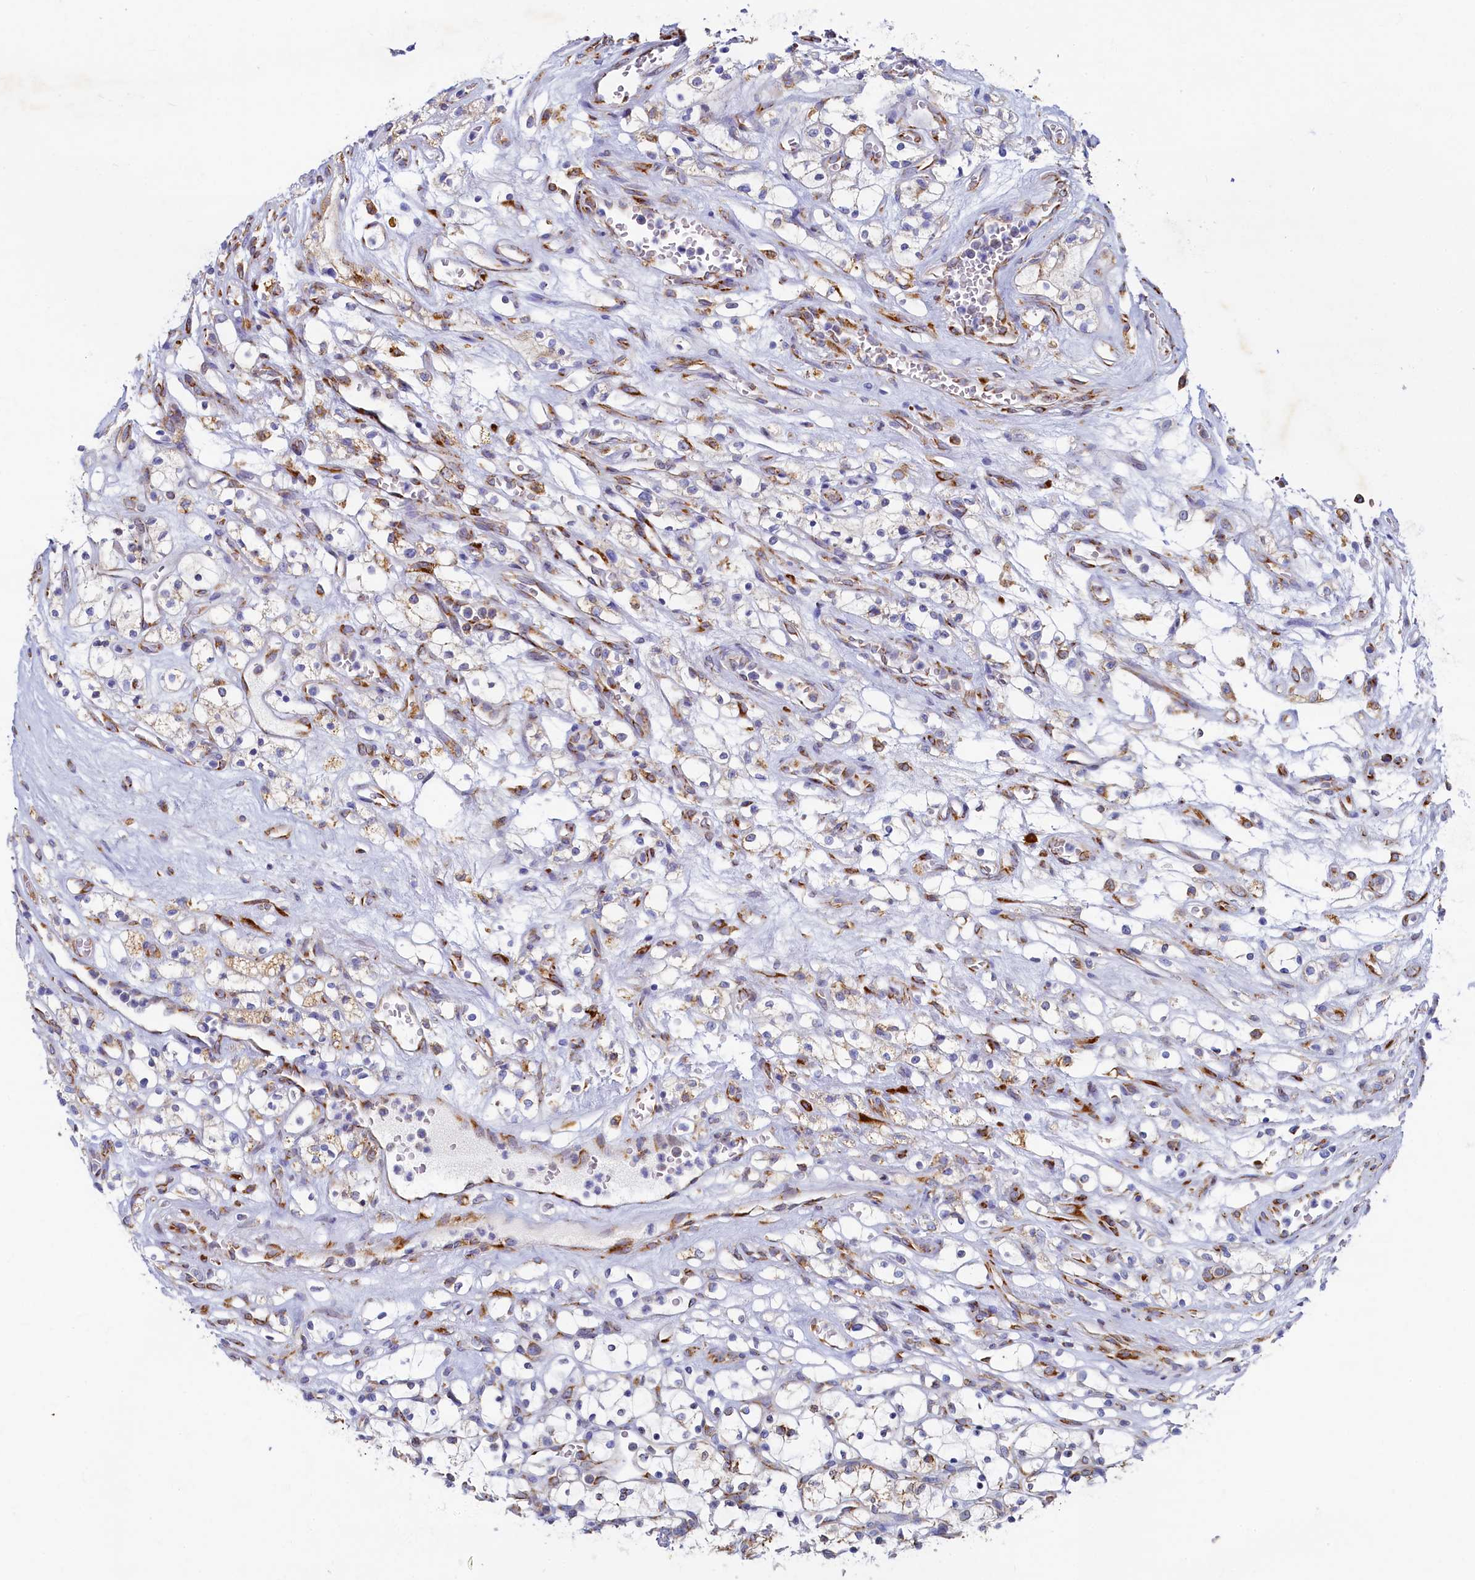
{"staining": {"intensity": "negative", "quantity": "none", "location": "none"}, "tissue": "renal cancer", "cell_type": "Tumor cells", "image_type": "cancer", "snomed": [{"axis": "morphology", "description": "Adenocarcinoma, NOS"}, {"axis": "topography", "description": "Kidney"}], "caption": "A histopathology image of human adenocarcinoma (renal) is negative for staining in tumor cells.", "gene": "TMEM18", "patient": {"sex": "female", "age": 69}}